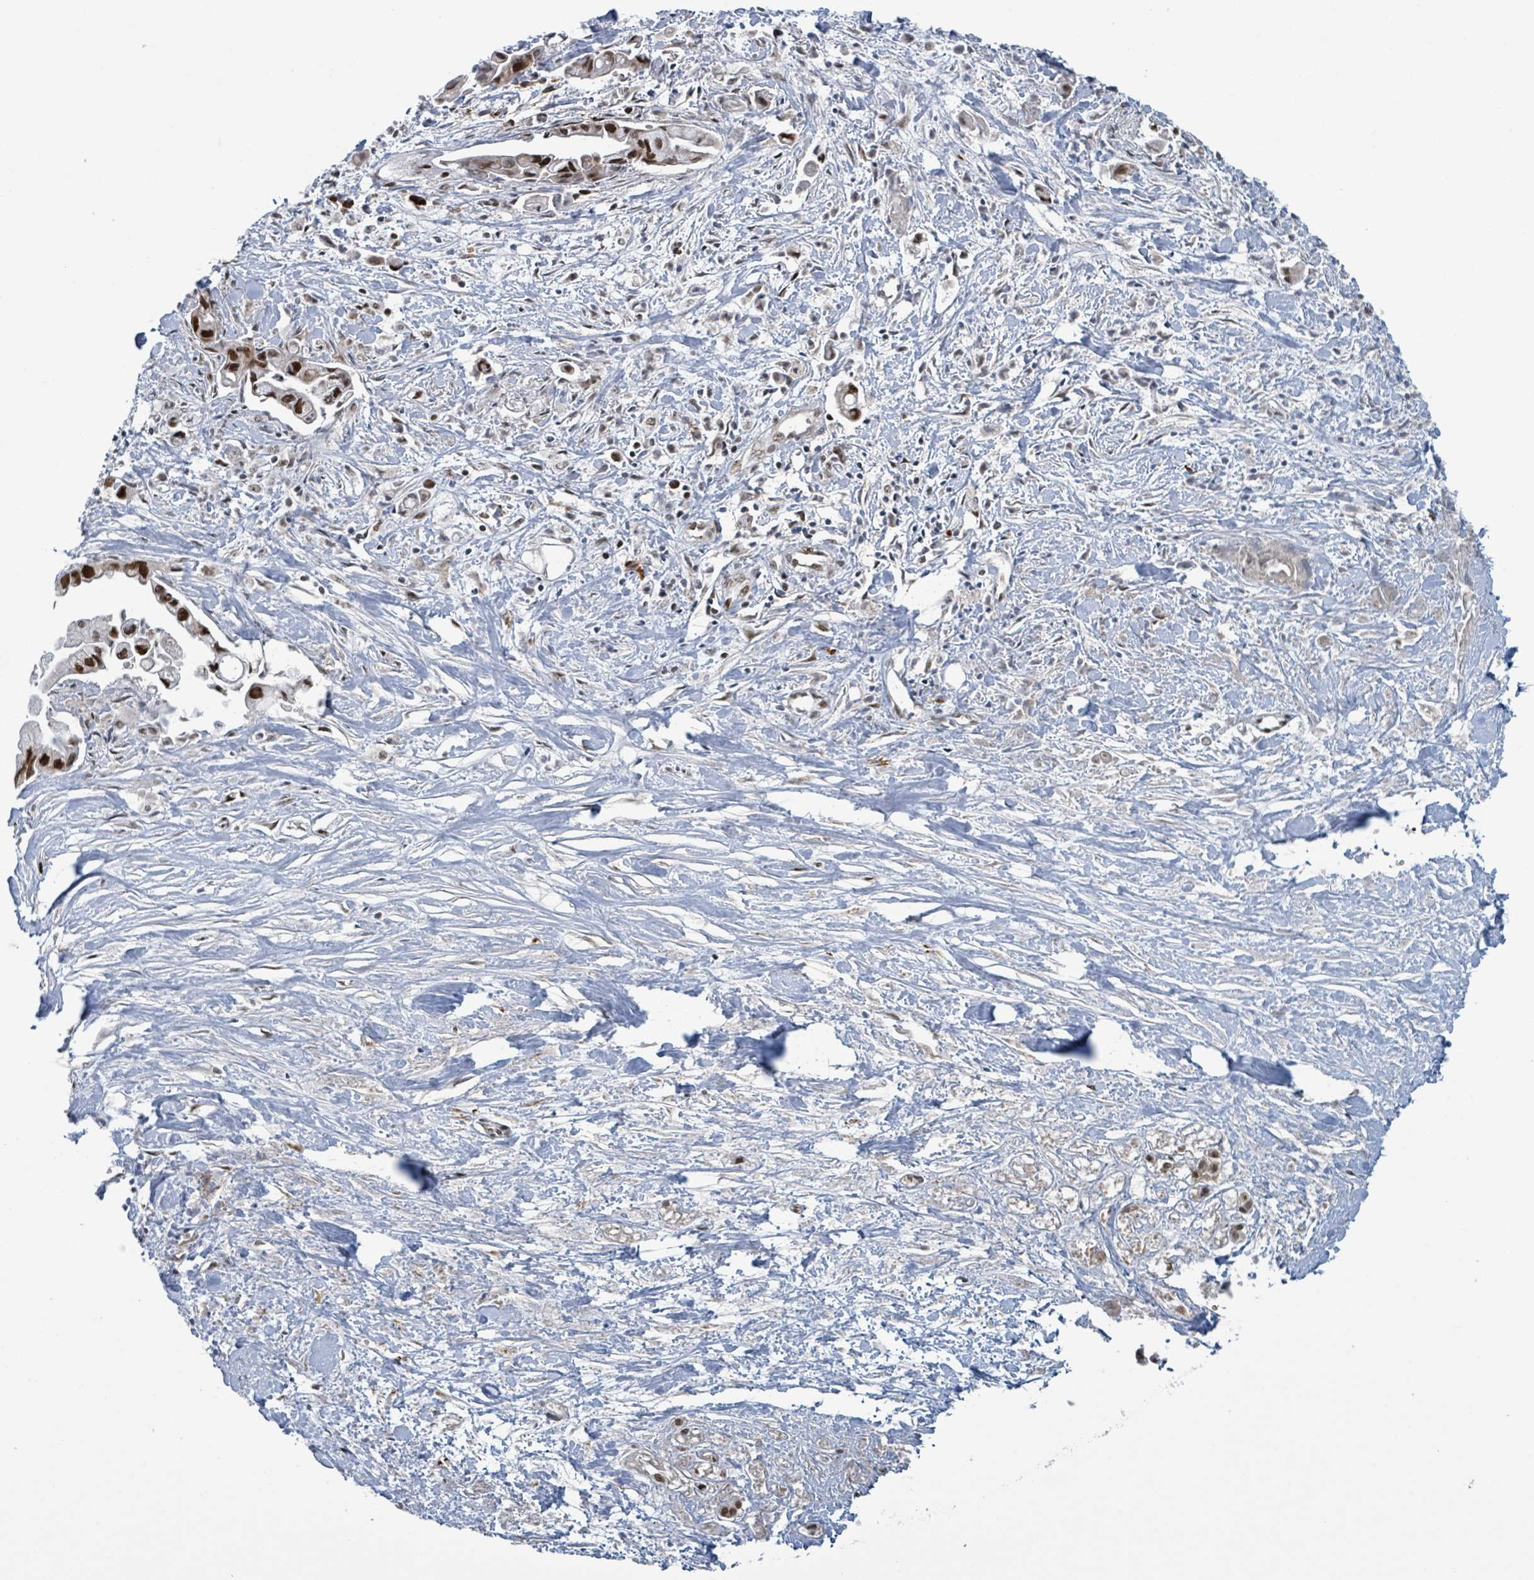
{"staining": {"intensity": "strong", "quantity": ">75%", "location": "nuclear"}, "tissue": "pancreatic cancer", "cell_type": "Tumor cells", "image_type": "cancer", "snomed": [{"axis": "morphology", "description": "Adenocarcinoma, NOS"}, {"axis": "topography", "description": "Pancreas"}], "caption": "A photomicrograph showing strong nuclear expression in about >75% of tumor cells in adenocarcinoma (pancreatic), as visualized by brown immunohistochemical staining.", "gene": "KLF3", "patient": {"sex": "male", "age": 61}}